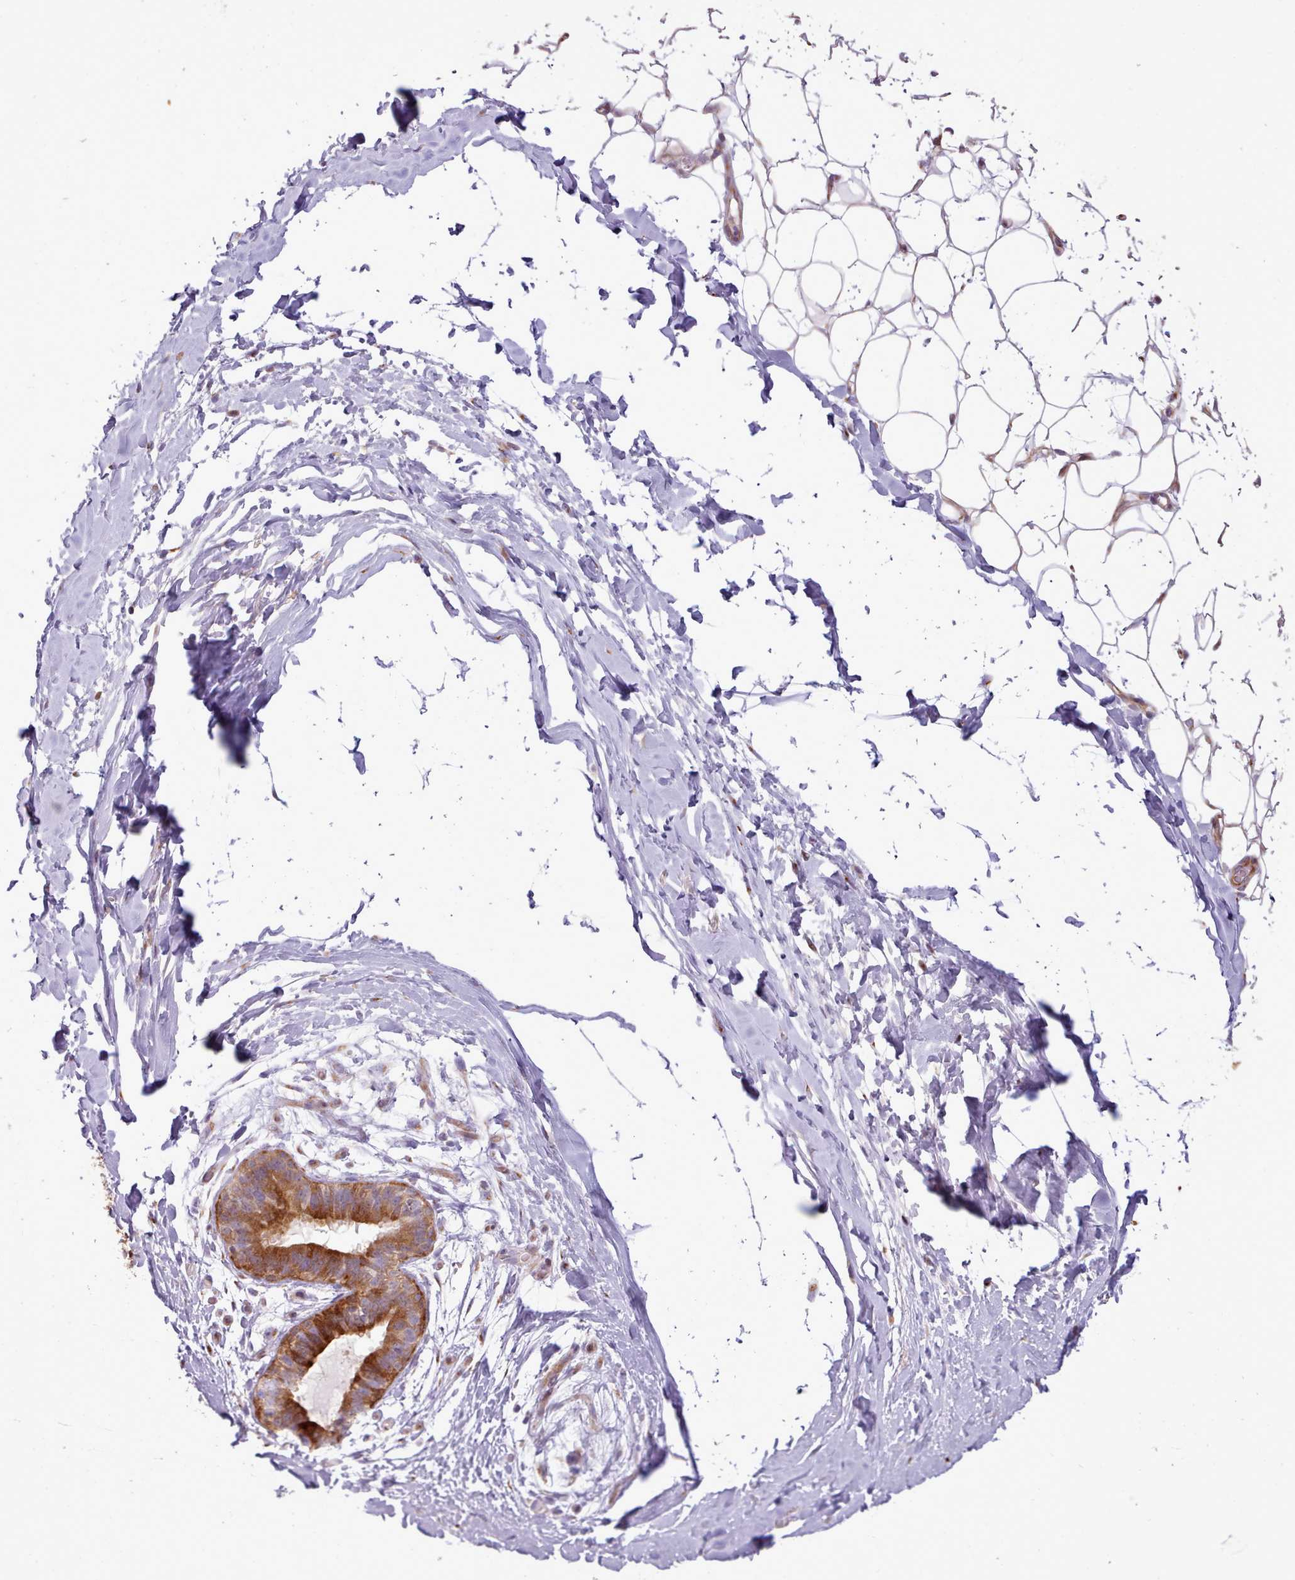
{"staining": {"intensity": "weak", "quantity": "25%-75%", "location": "cytoplasmic/membranous"}, "tissue": "adipose tissue", "cell_type": "Adipocytes", "image_type": "normal", "snomed": [{"axis": "morphology", "description": "Normal tissue, NOS"}, {"axis": "topography", "description": "Breast"}], "caption": "This histopathology image shows IHC staining of benign human adipose tissue, with low weak cytoplasmic/membranous staining in about 25%-75% of adipocytes.", "gene": "PPP3R1", "patient": {"sex": "female", "age": 26}}